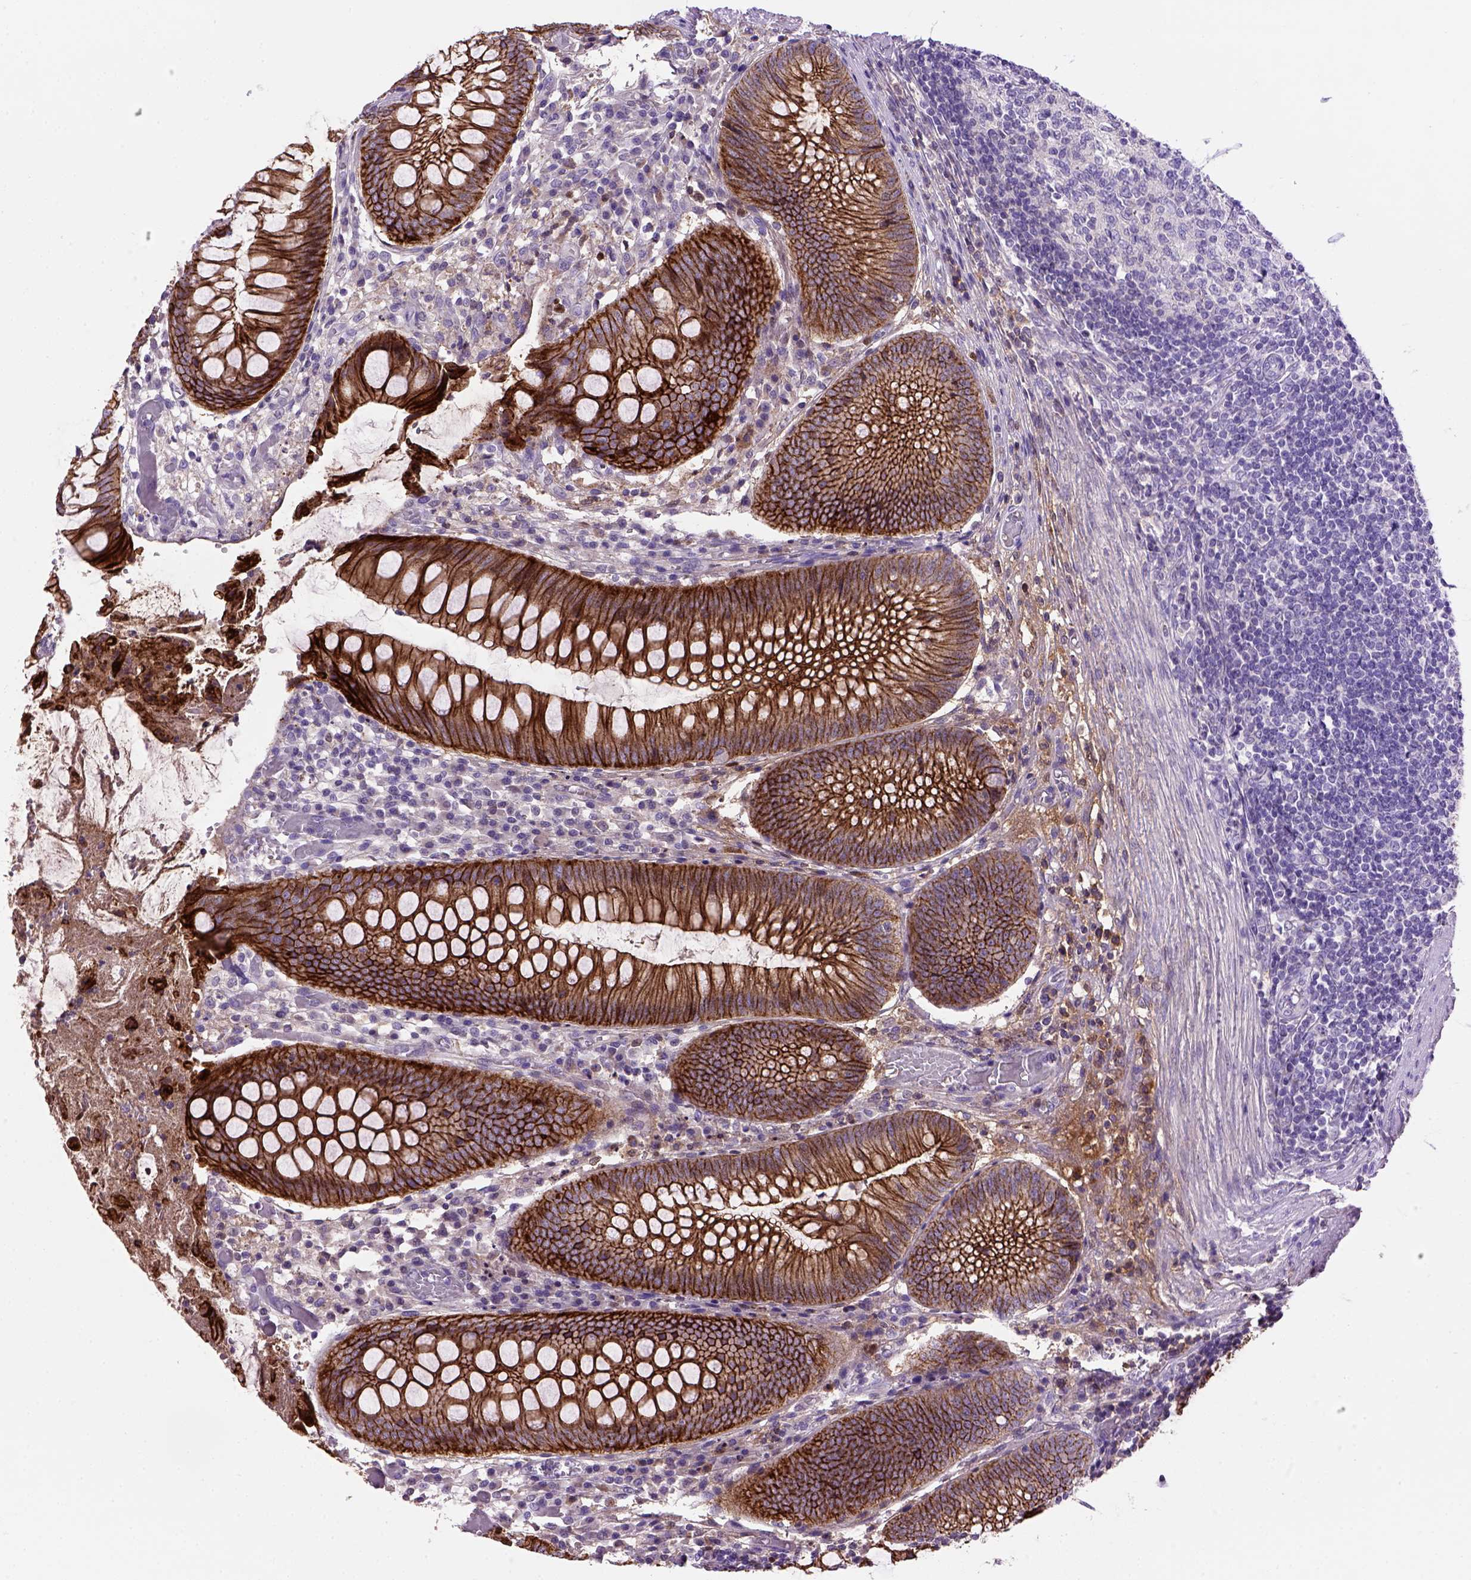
{"staining": {"intensity": "strong", "quantity": ">75%", "location": "cytoplasmic/membranous"}, "tissue": "appendix", "cell_type": "Glandular cells", "image_type": "normal", "snomed": [{"axis": "morphology", "description": "Normal tissue, NOS"}, {"axis": "morphology", "description": "Inflammation, NOS"}, {"axis": "topography", "description": "Appendix"}], "caption": "Human appendix stained for a protein (brown) displays strong cytoplasmic/membranous positive staining in approximately >75% of glandular cells.", "gene": "CDH1", "patient": {"sex": "male", "age": 16}}